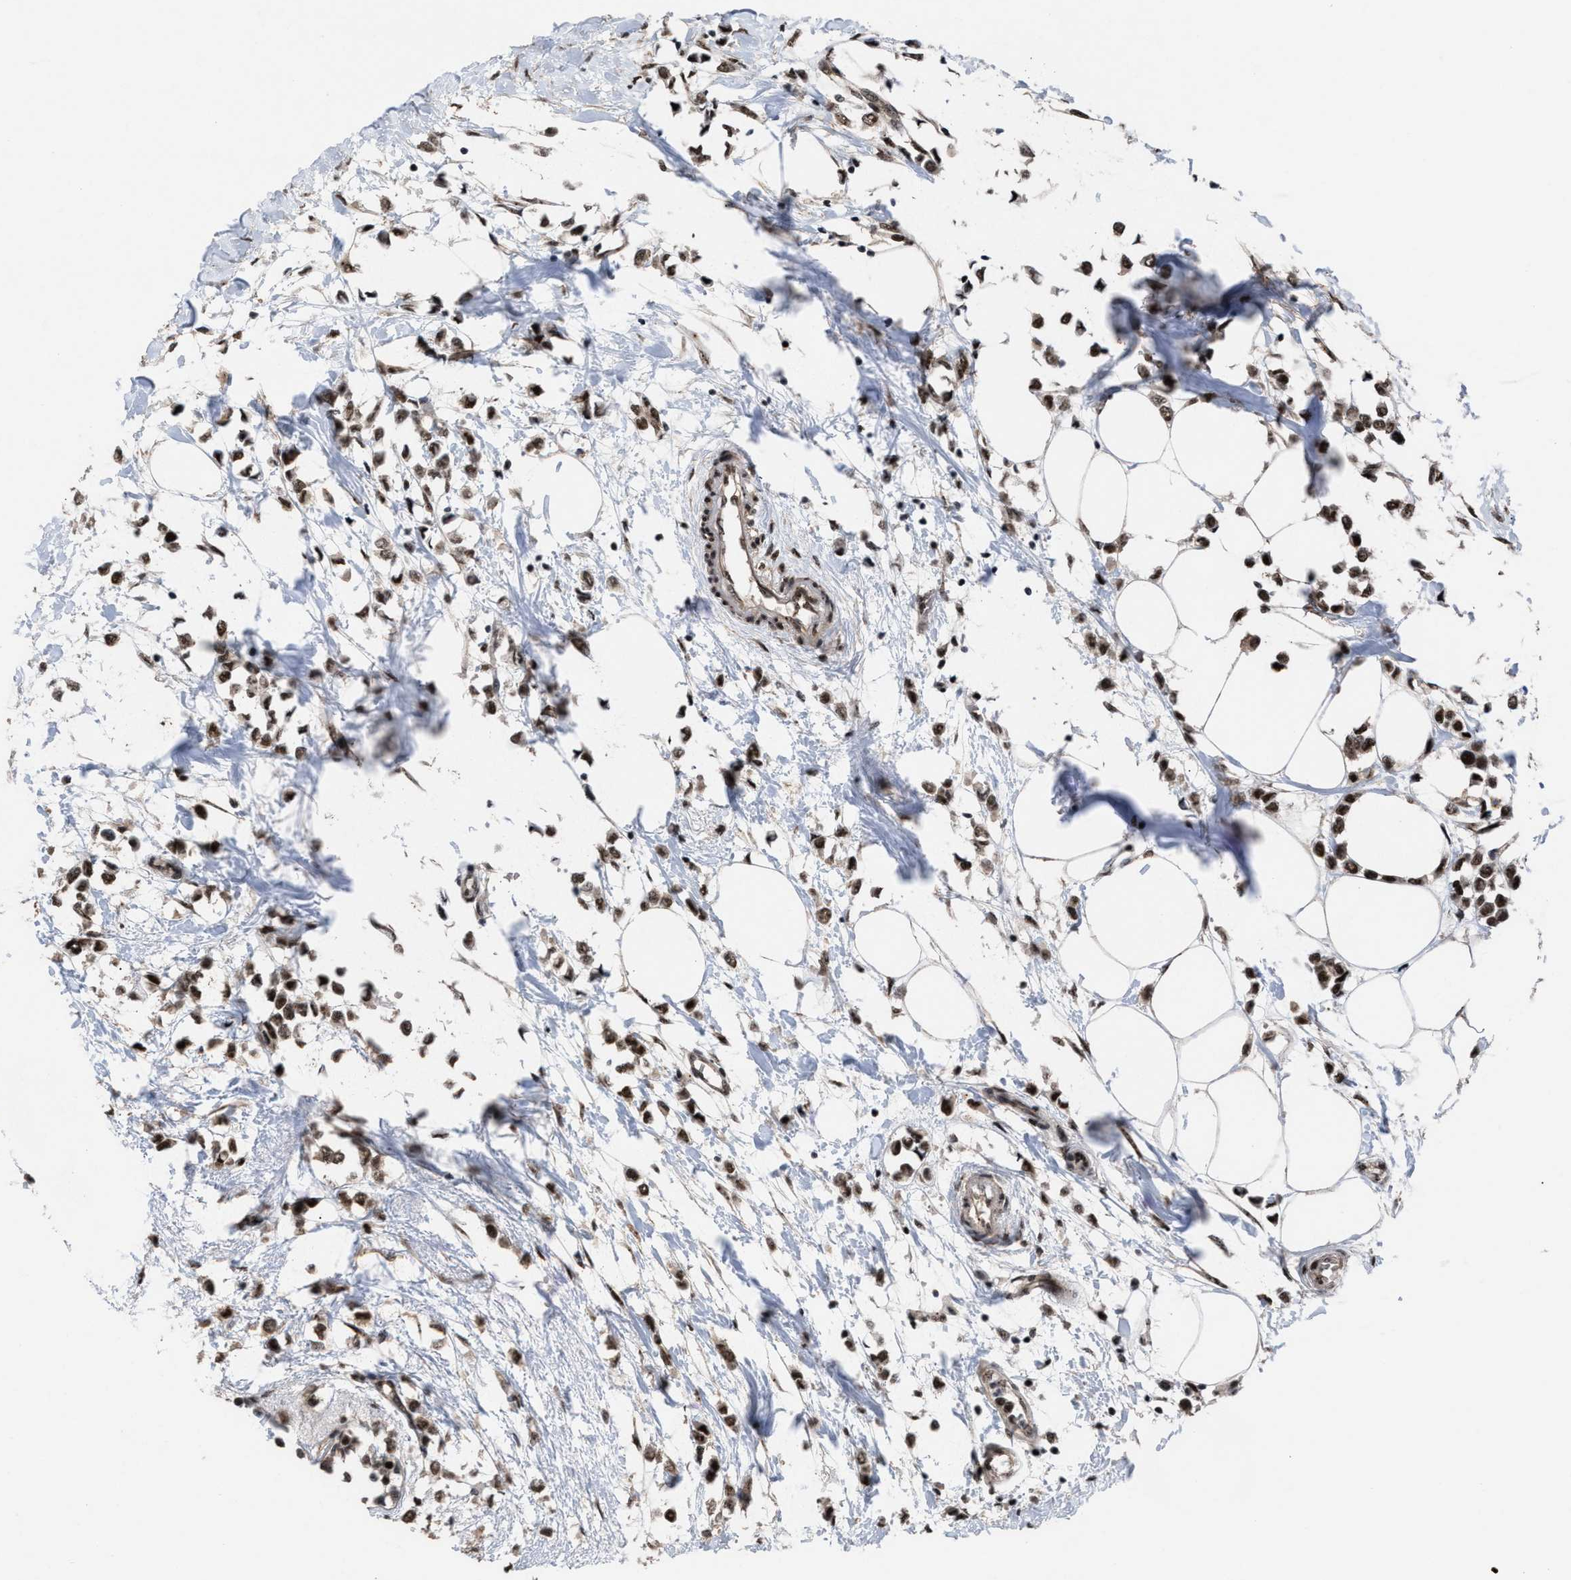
{"staining": {"intensity": "strong", "quantity": ">75%", "location": "nuclear"}, "tissue": "breast cancer", "cell_type": "Tumor cells", "image_type": "cancer", "snomed": [{"axis": "morphology", "description": "Lobular carcinoma"}, {"axis": "topography", "description": "Breast"}], "caption": "Tumor cells display high levels of strong nuclear positivity in approximately >75% of cells in breast lobular carcinoma.", "gene": "EIF4A3", "patient": {"sex": "female", "age": 51}}